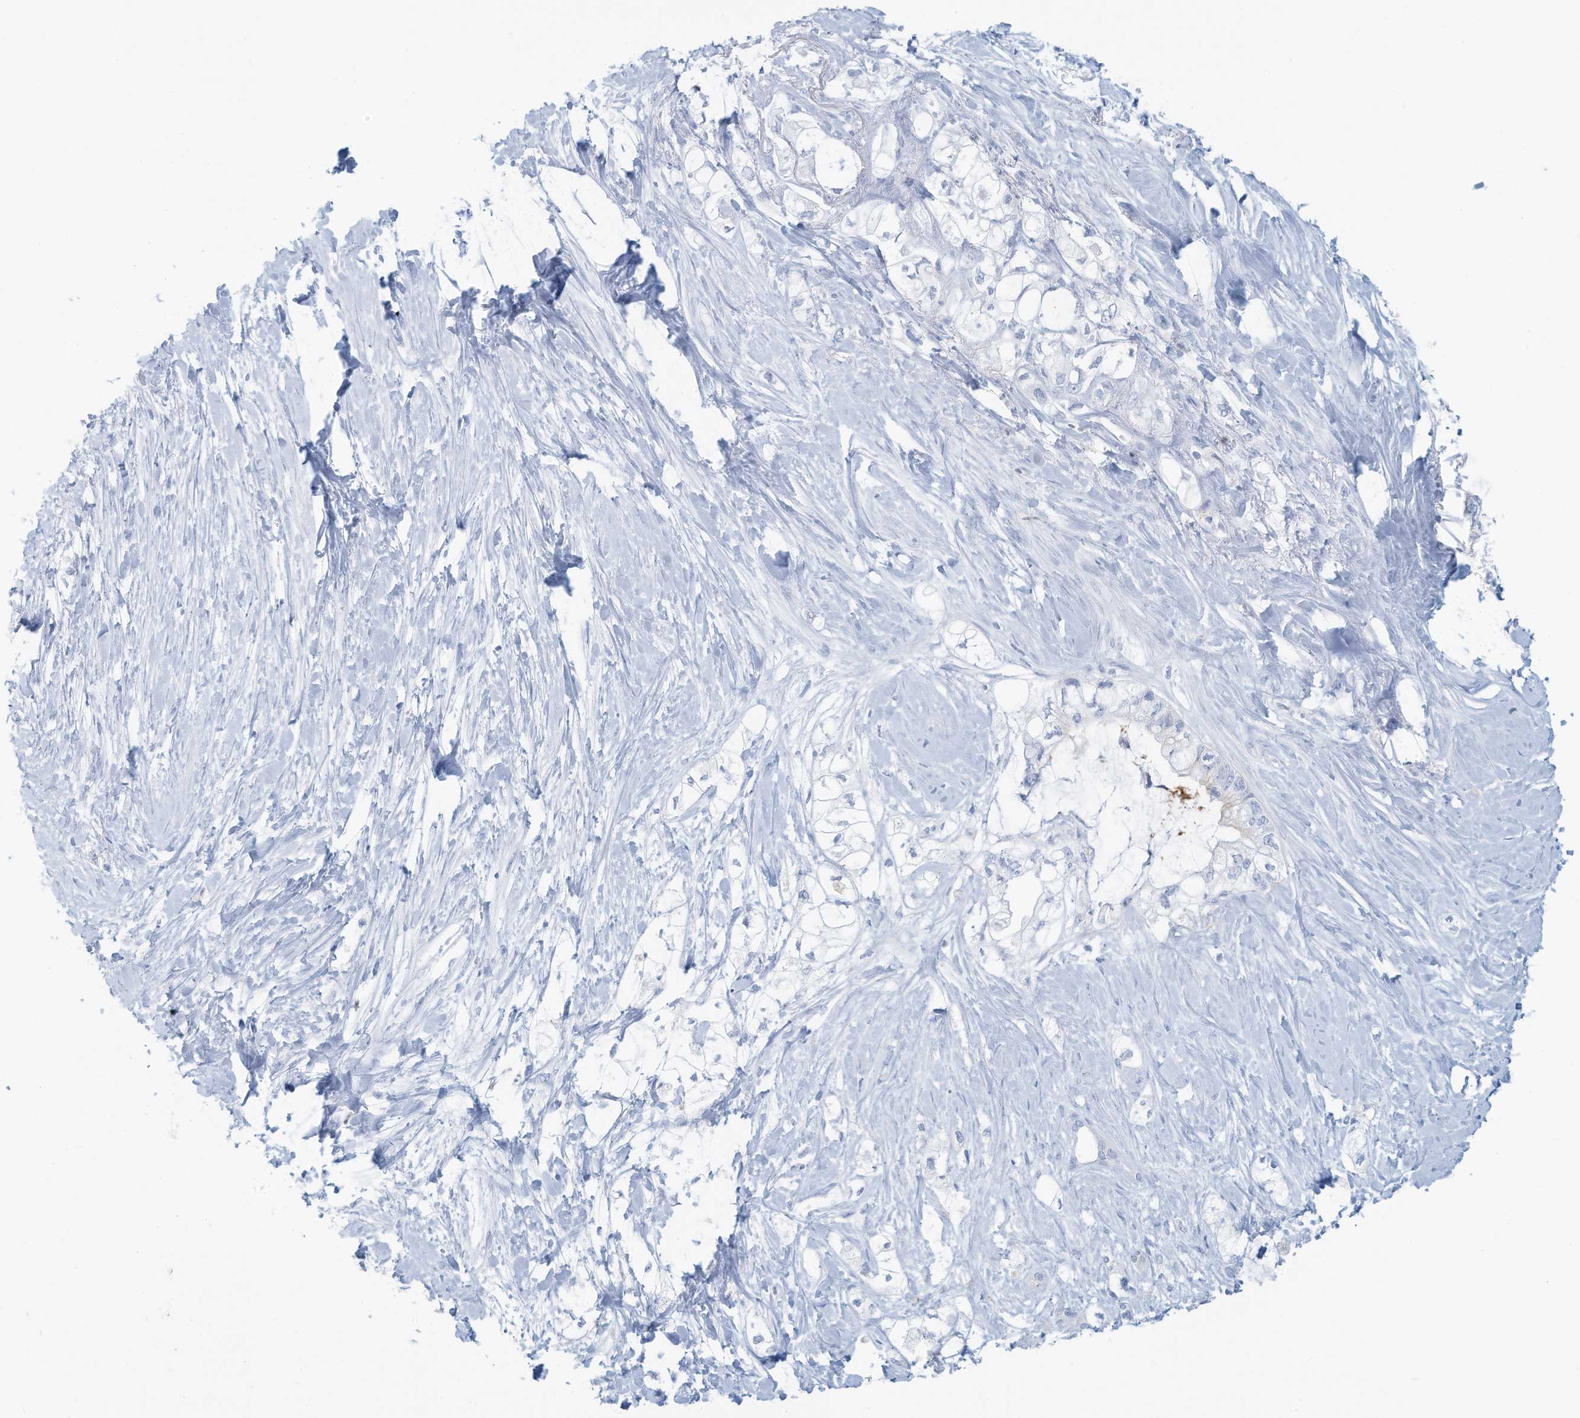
{"staining": {"intensity": "negative", "quantity": "none", "location": "none"}, "tissue": "pancreatic cancer", "cell_type": "Tumor cells", "image_type": "cancer", "snomed": [{"axis": "morphology", "description": "Adenocarcinoma, NOS"}, {"axis": "topography", "description": "Pancreas"}], "caption": "High magnification brightfield microscopy of pancreatic cancer (adenocarcinoma) stained with DAB (3,3'-diaminobenzidine) (brown) and counterstained with hematoxylin (blue): tumor cells show no significant expression.", "gene": "ERI2", "patient": {"sex": "male", "age": 70}}